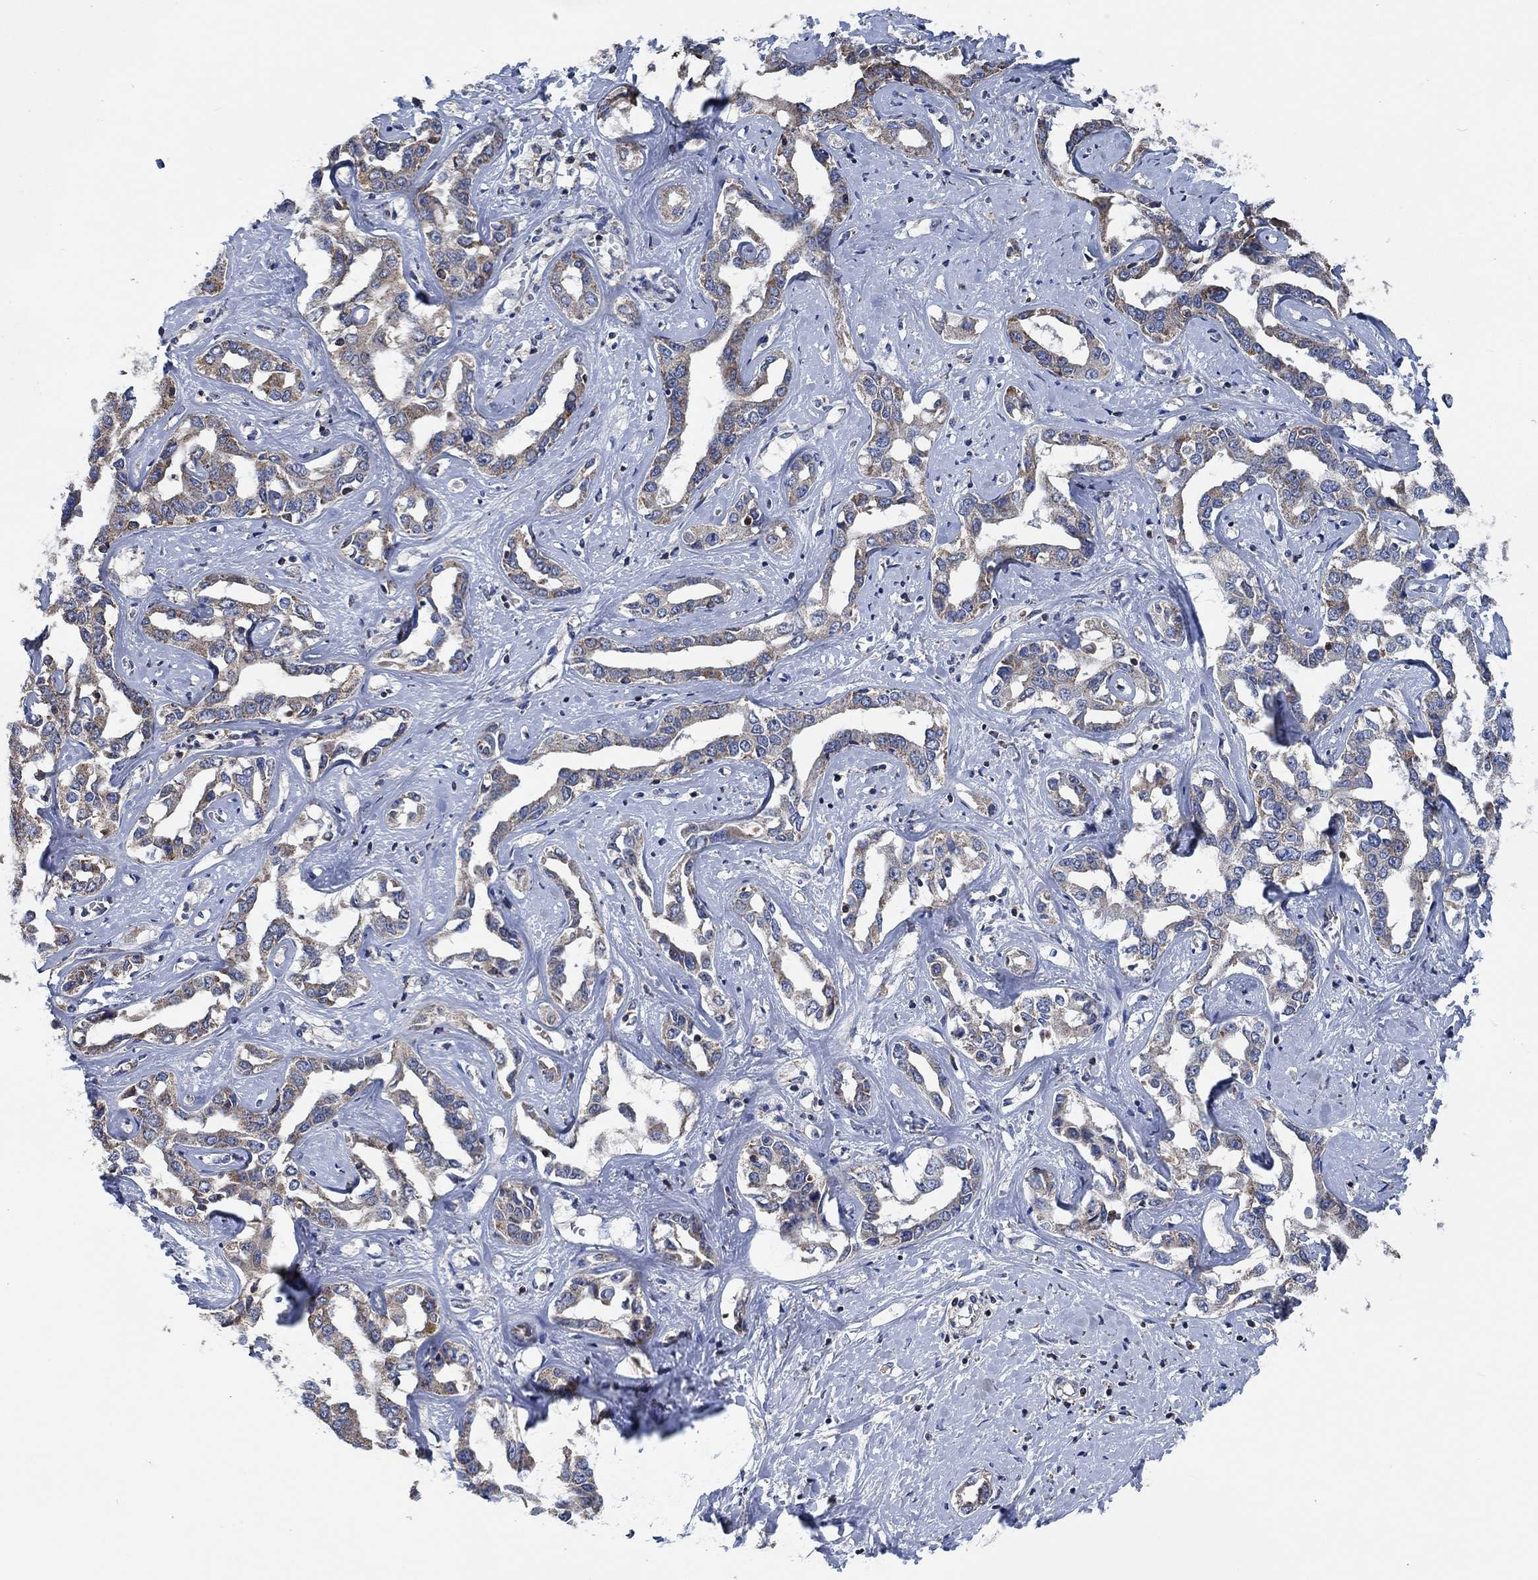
{"staining": {"intensity": "weak", "quantity": "25%-75%", "location": "cytoplasmic/membranous"}, "tissue": "liver cancer", "cell_type": "Tumor cells", "image_type": "cancer", "snomed": [{"axis": "morphology", "description": "Cholangiocarcinoma"}, {"axis": "topography", "description": "Liver"}], "caption": "A high-resolution micrograph shows immunohistochemistry (IHC) staining of liver cancer, which reveals weak cytoplasmic/membranous expression in approximately 25%-75% of tumor cells.", "gene": "STXBP6", "patient": {"sex": "male", "age": 59}}